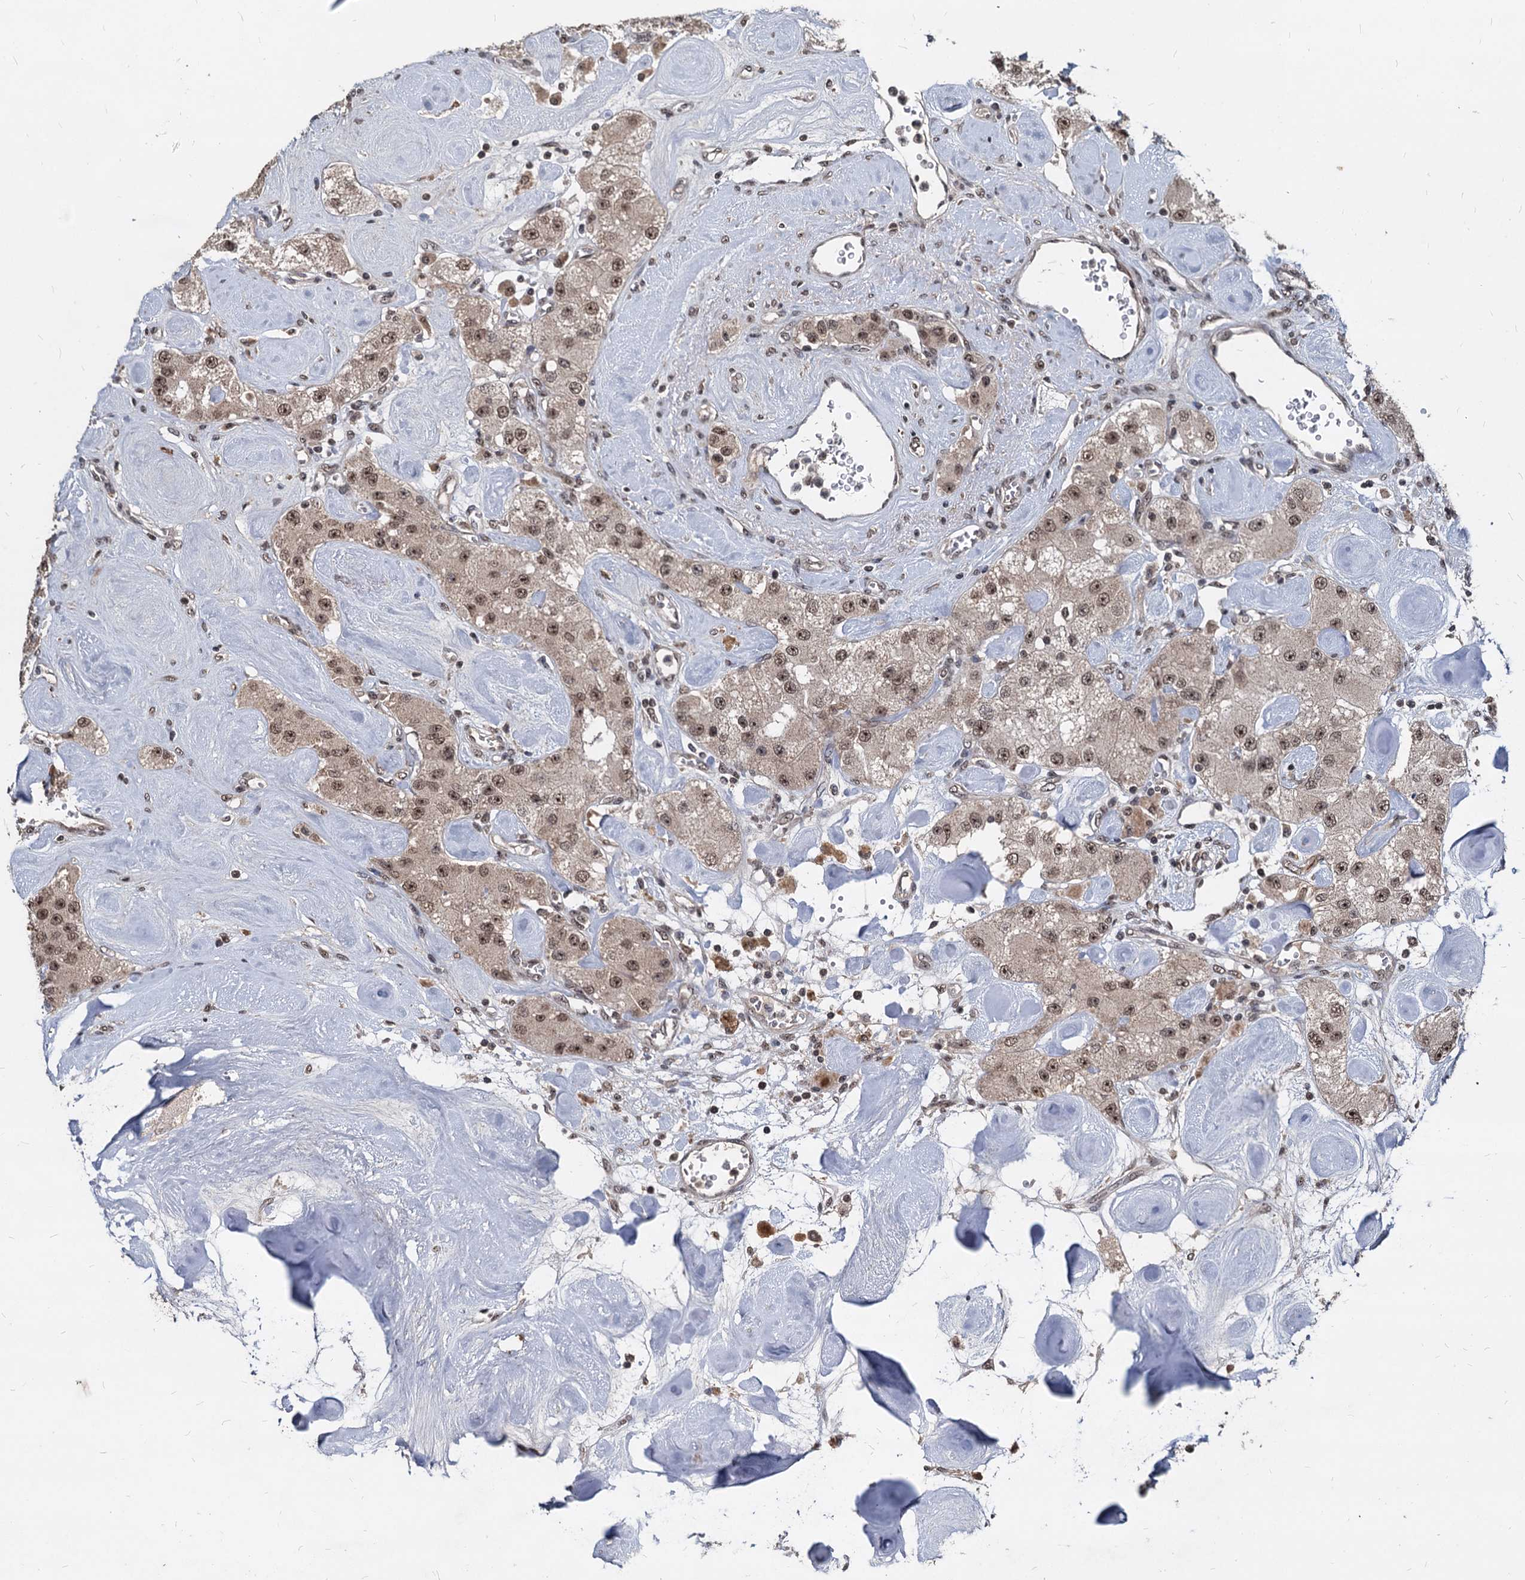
{"staining": {"intensity": "moderate", "quantity": ">75%", "location": "cytoplasmic/membranous,nuclear"}, "tissue": "carcinoid", "cell_type": "Tumor cells", "image_type": "cancer", "snomed": [{"axis": "morphology", "description": "Carcinoid, malignant, NOS"}, {"axis": "topography", "description": "Pancreas"}], "caption": "The image shows staining of carcinoid, revealing moderate cytoplasmic/membranous and nuclear protein positivity (brown color) within tumor cells. The protein is shown in brown color, while the nuclei are stained blue.", "gene": "FAM216B", "patient": {"sex": "male", "age": 41}}